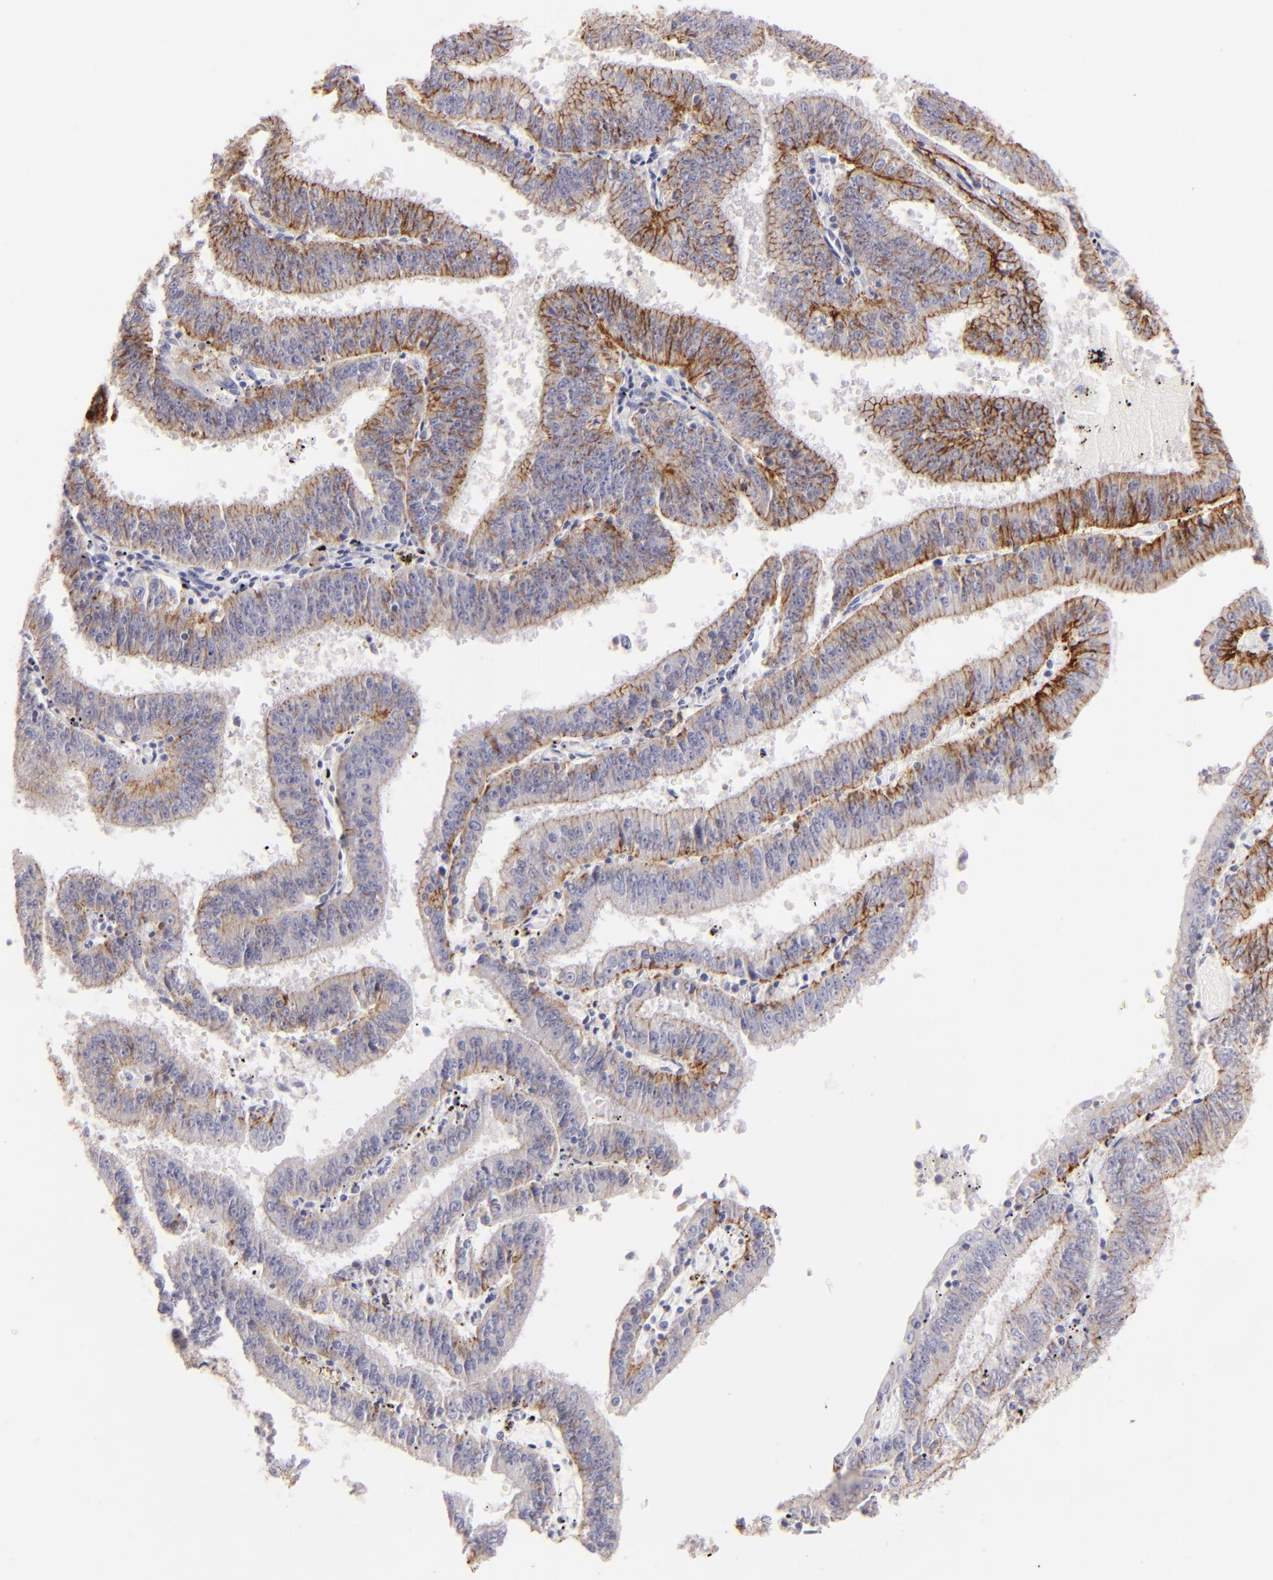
{"staining": {"intensity": "moderate", "quantity": ">75%", "location": "cytoplasmic/membranous"}, "tissue": "endometrial cancer", "cell_type": "Tumor cells", "image_type": "cancer", "snomed": [{"axis": "morphology", "description": "Adenocarcinoma, NOS"}, {"axis": "topography", "description": "Endometrium"}], "caption": "IHC histopathology image of endometrial cancer stained for a protein (brown), which demonstrates medium levels of moderate cytoplasmic/membranous expression in about >75% of tumor cells.", "gene": "CLDN4", "patient": {"sex": "female", "age": 66}}